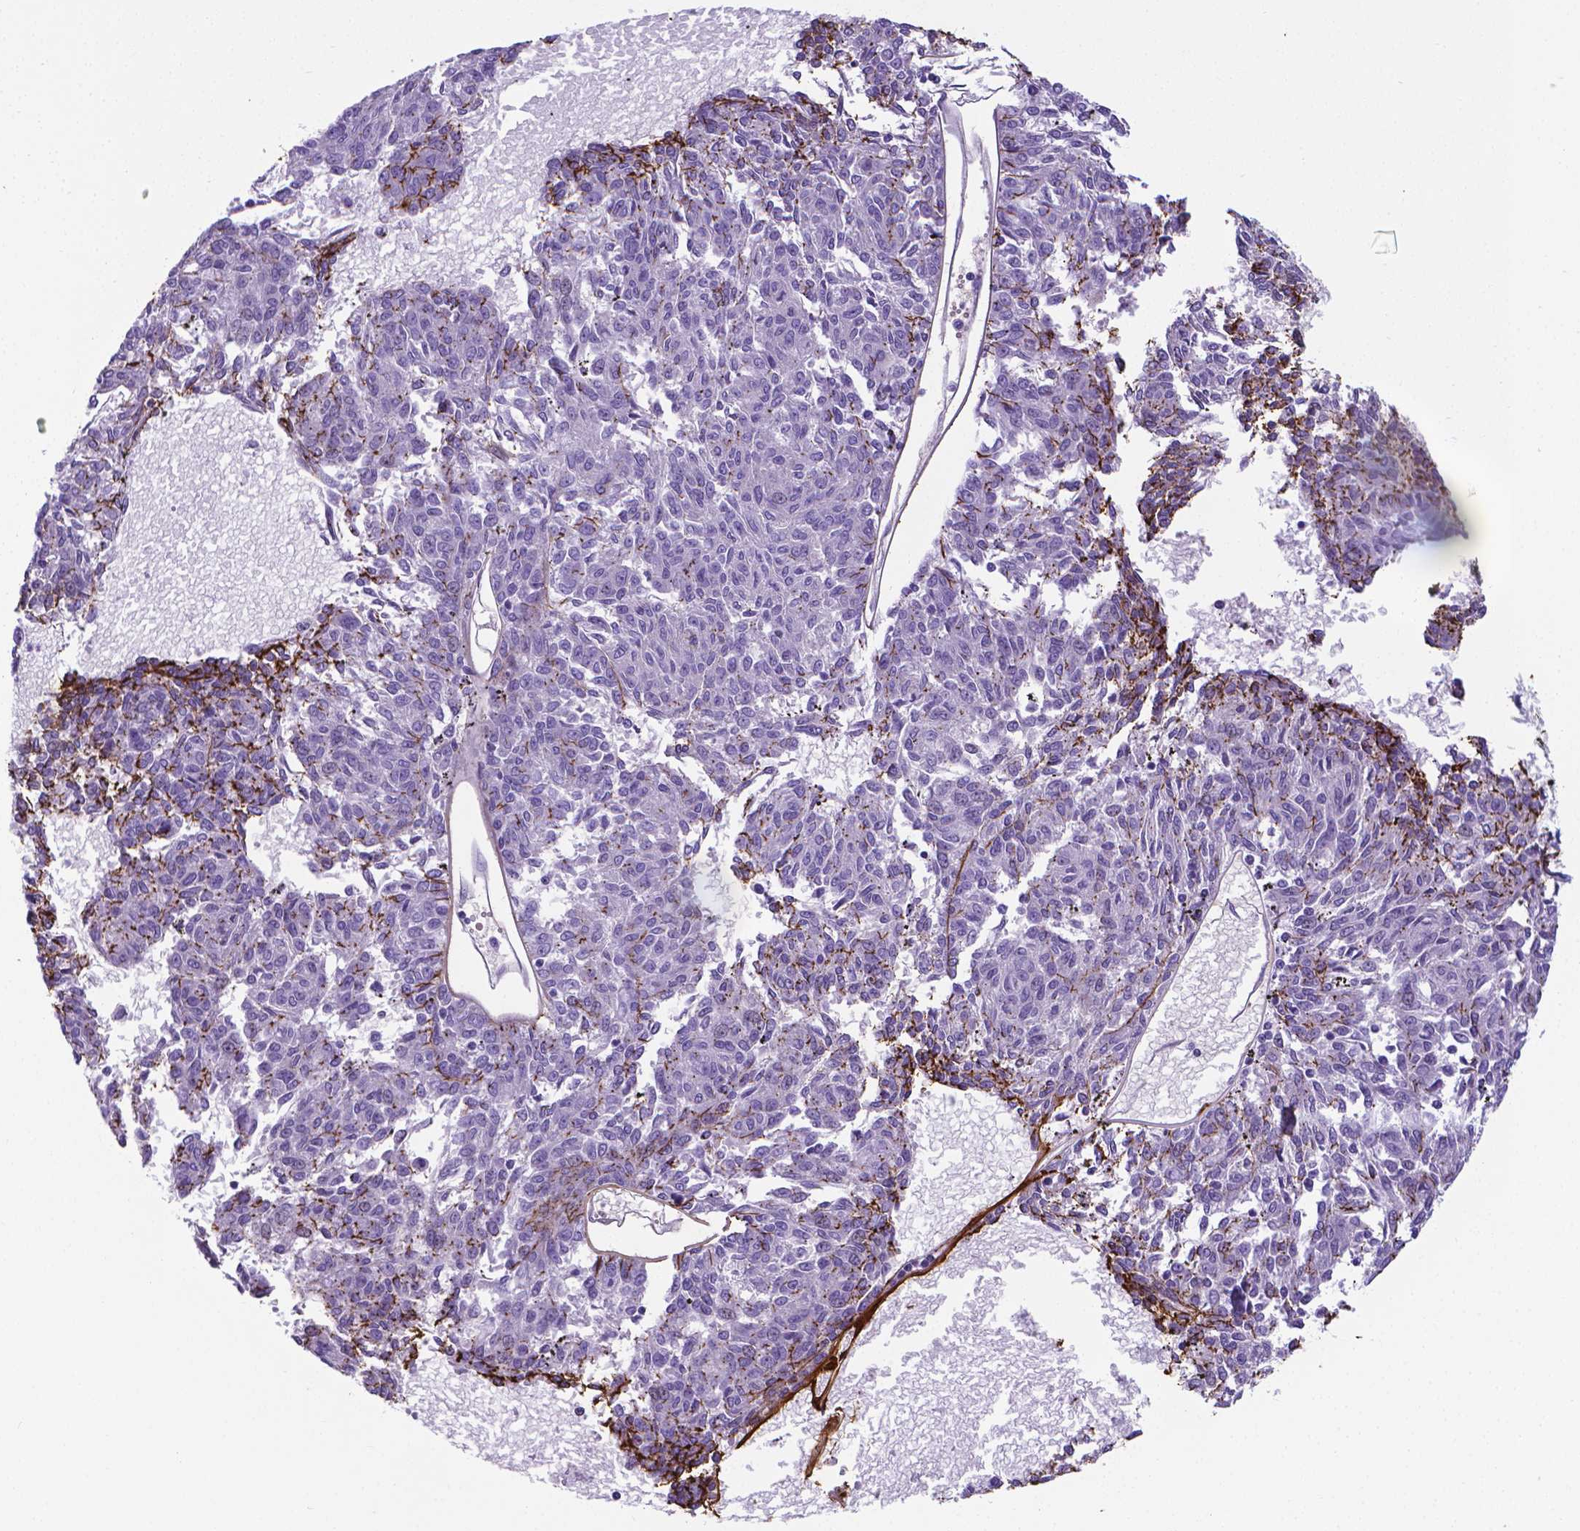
{"staining": {"intensity": "negative", "quantity": "none", "location": "none"}, "tissue": "melanoma", "cell_type": "Tumor cells", "image_type": "cancer", "snomed": [{"axis": "morphology", "description": "Malignant melanoma, NOS"}, {"axis": "topography", "description": "Skin"}], "caption": "Immunohistochemistry image of human malignant melanoma stained for a protein (brown), which demonstrates no expression in tumor cells.", "gene": "MFAP2", "patient": {"sex": "female", "age": 72}}